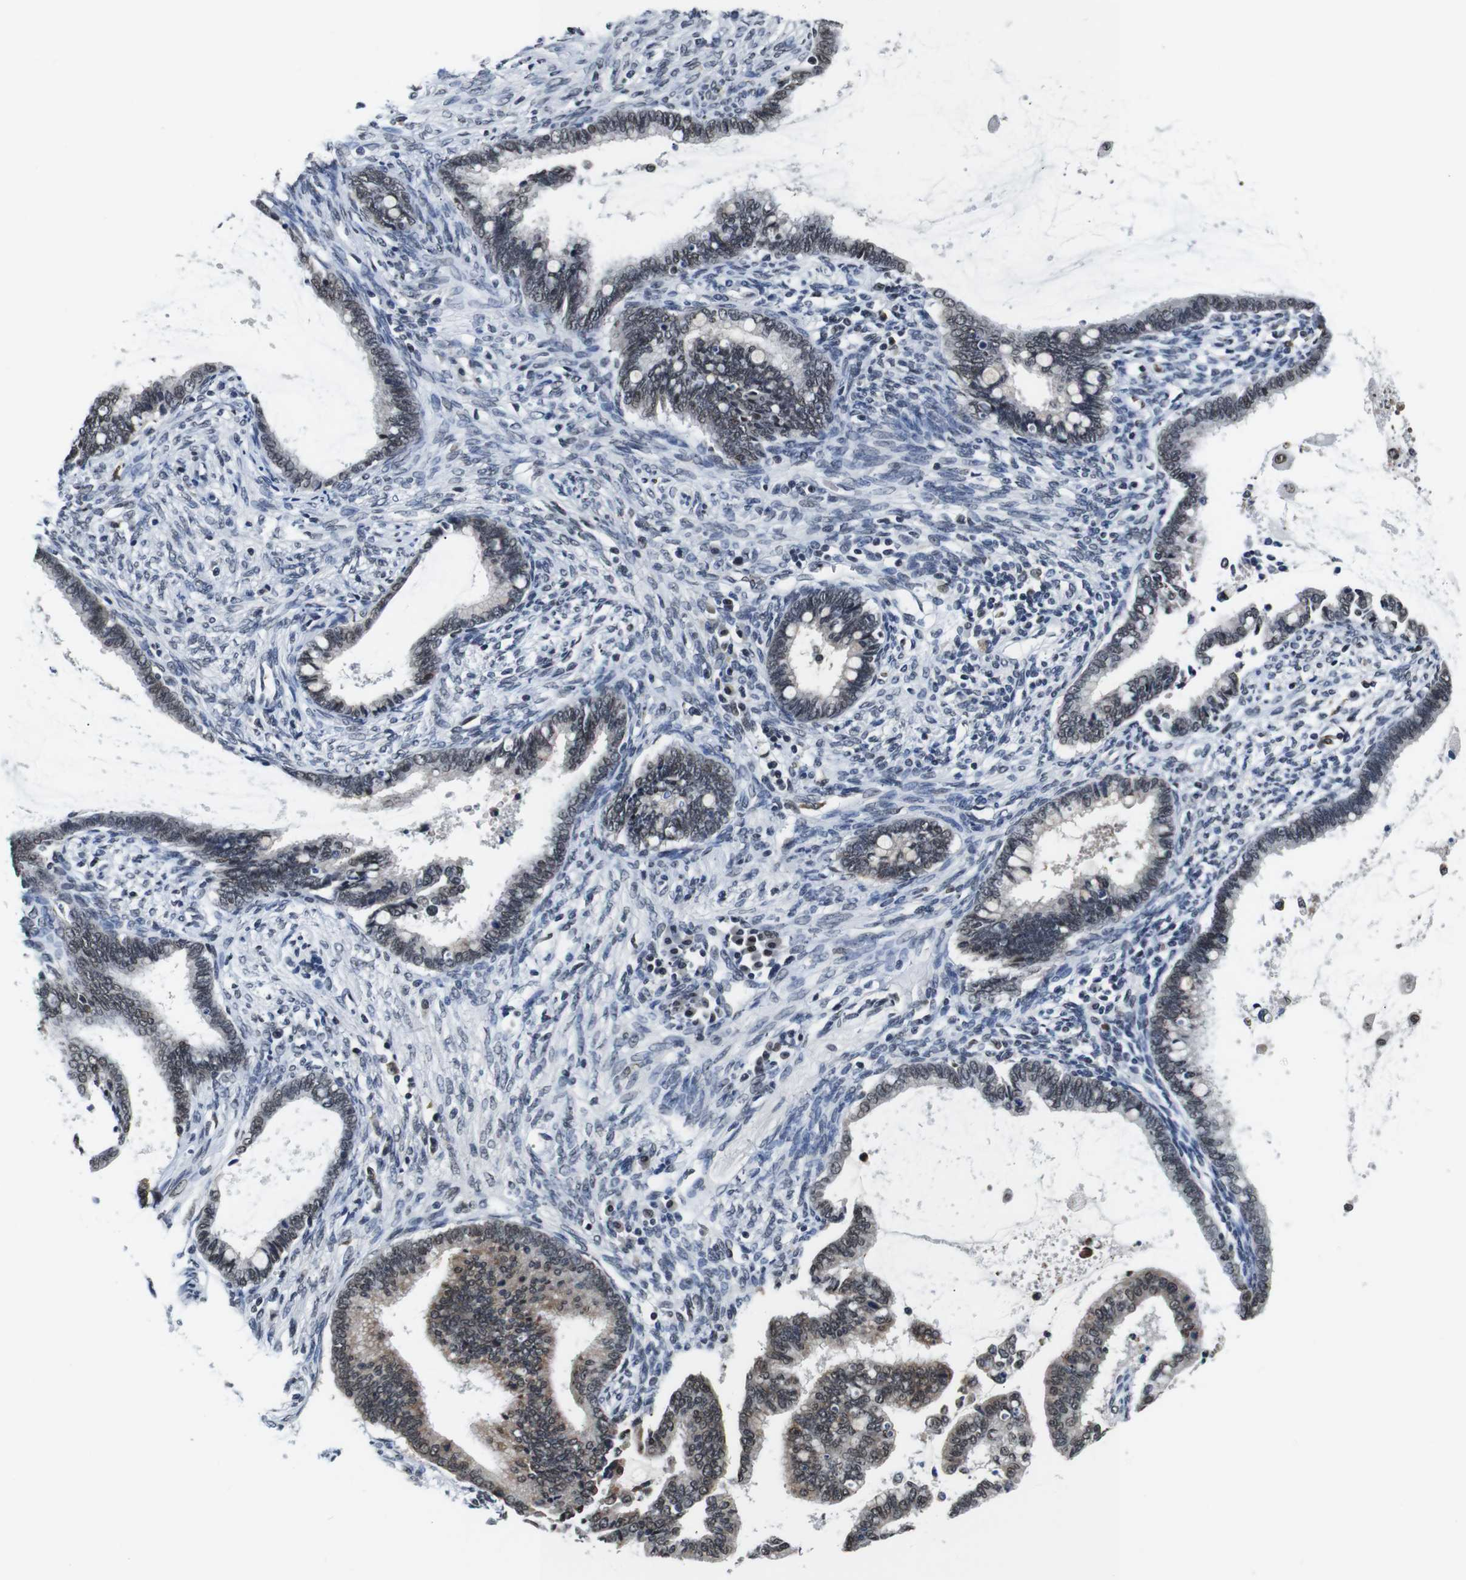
{"staining": {"intensity": "moderate", "quantity": "25%-75%", "location": "cytoplasmic/membranous,nuclear"}, "tissue": "cervical cancer", "cell_type": "Tumor cells", "image_type": "cancer", "snomed": [{"axis": "morphology", "description": "Adenocarcinoma, NOS"}, {"axis": "topography", "description": "Cervix"}], "caption": "Adenocarcinoma (cervical) stained with a protein marker shows moderate staining in tumor cells.", "gene": "ILDR2", "patient": {"sex": "female", "age": 44}}